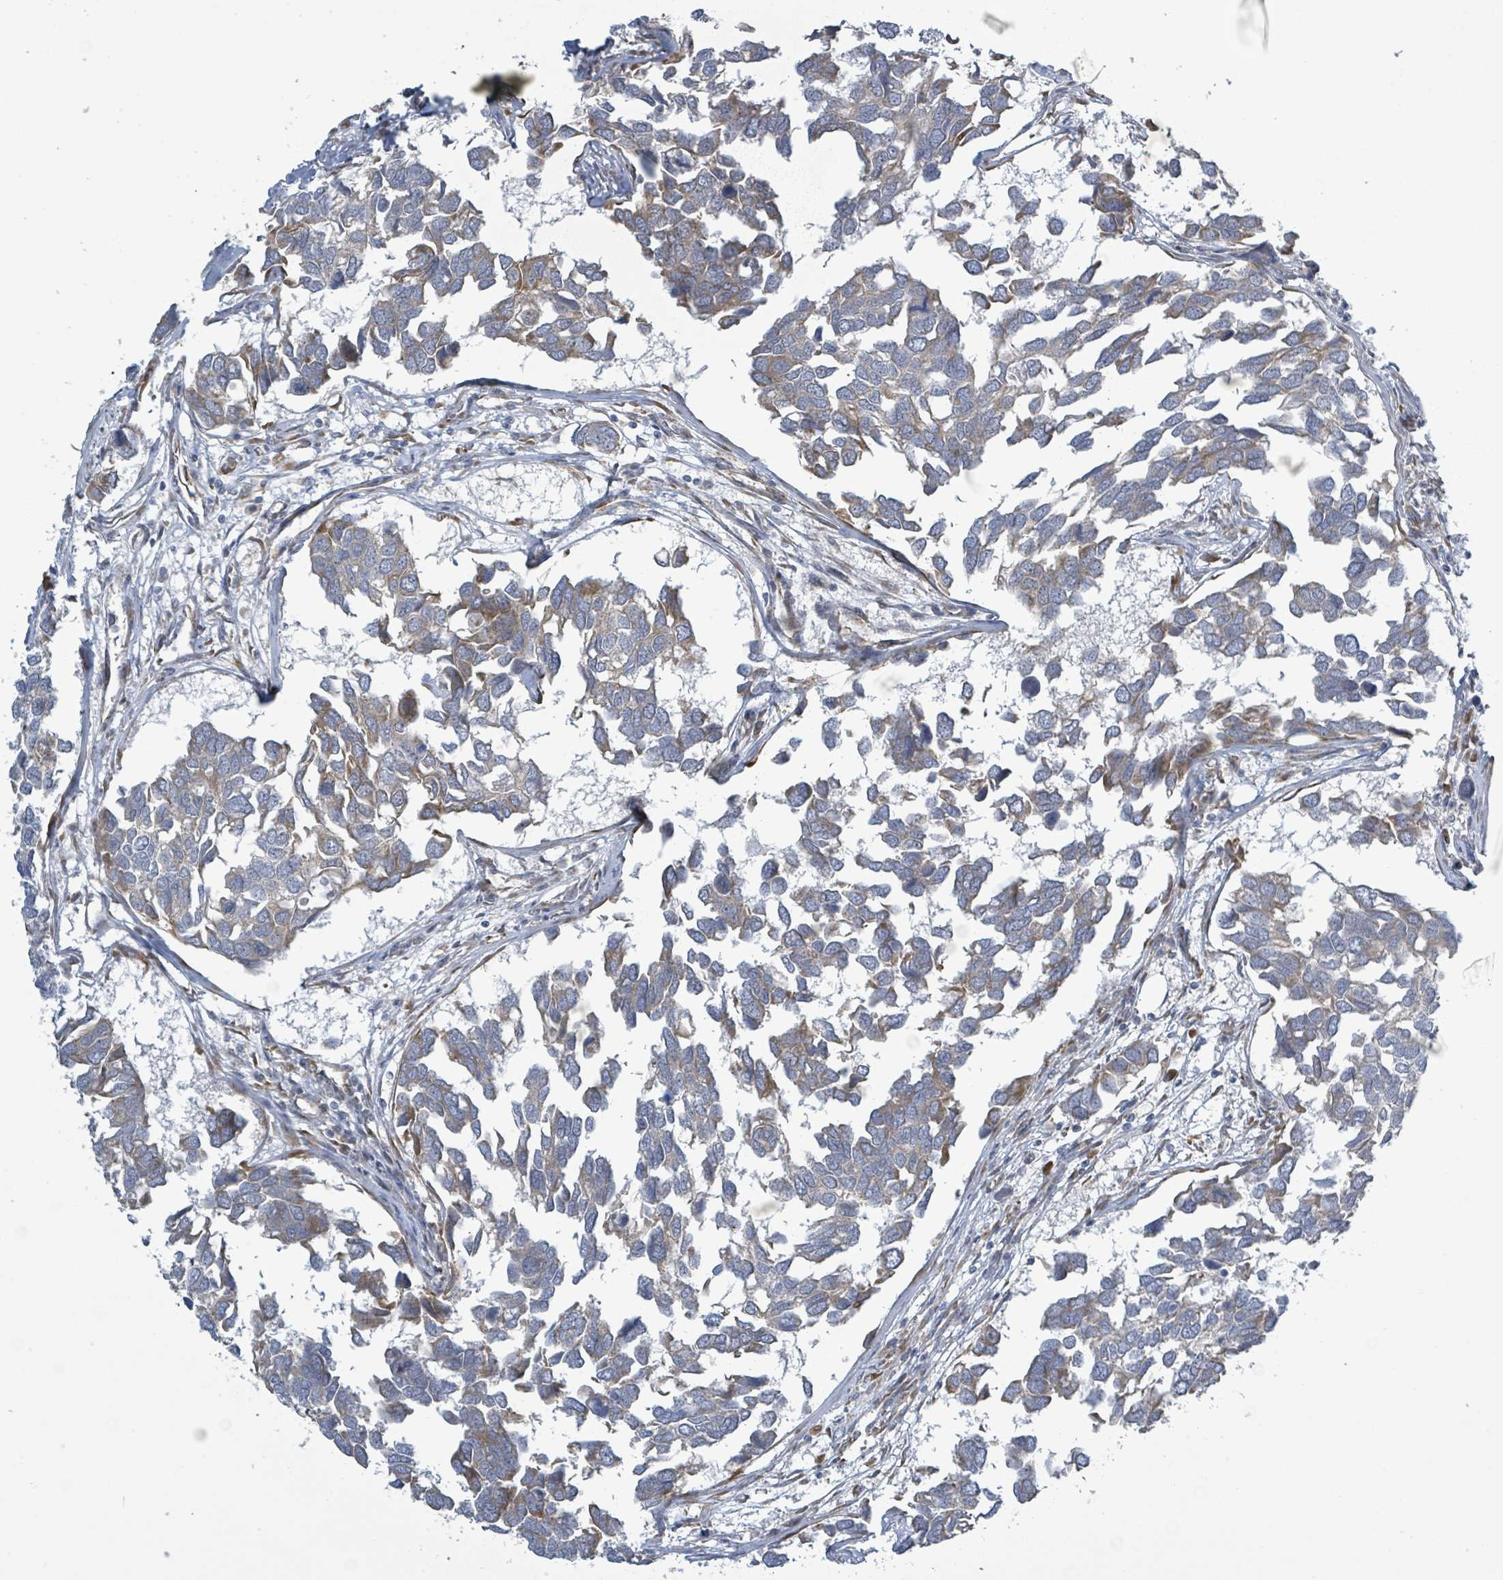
{"staining": {"intensity": "moderate", "quantity": "25%-75%", "location": "cytoplasmic/membranous"}, "tissue": "breast cancer", "cell_type": "Tumor cells", "image_type": "cancer", "snomed": [{"axis": "morphology", "description": "Duct carcinoma"}, {"axis": "topography", "description": "Breast"}], "caption": "Immunohistochemistry staining of invasive ductal carcinoma (breast), which displays medium levels of moderate cytoplasmic/membranous staining in approximately 25%-75% of tumor cells indicating moderate cytoplasmic/membranous protein positivity. The staining was performed using DAB (brown) for protein detection and nuclei were counterstained in hematoxylin (blue).", "gene": "RPL32", "patient": {"sex": "female", "age": 83}}